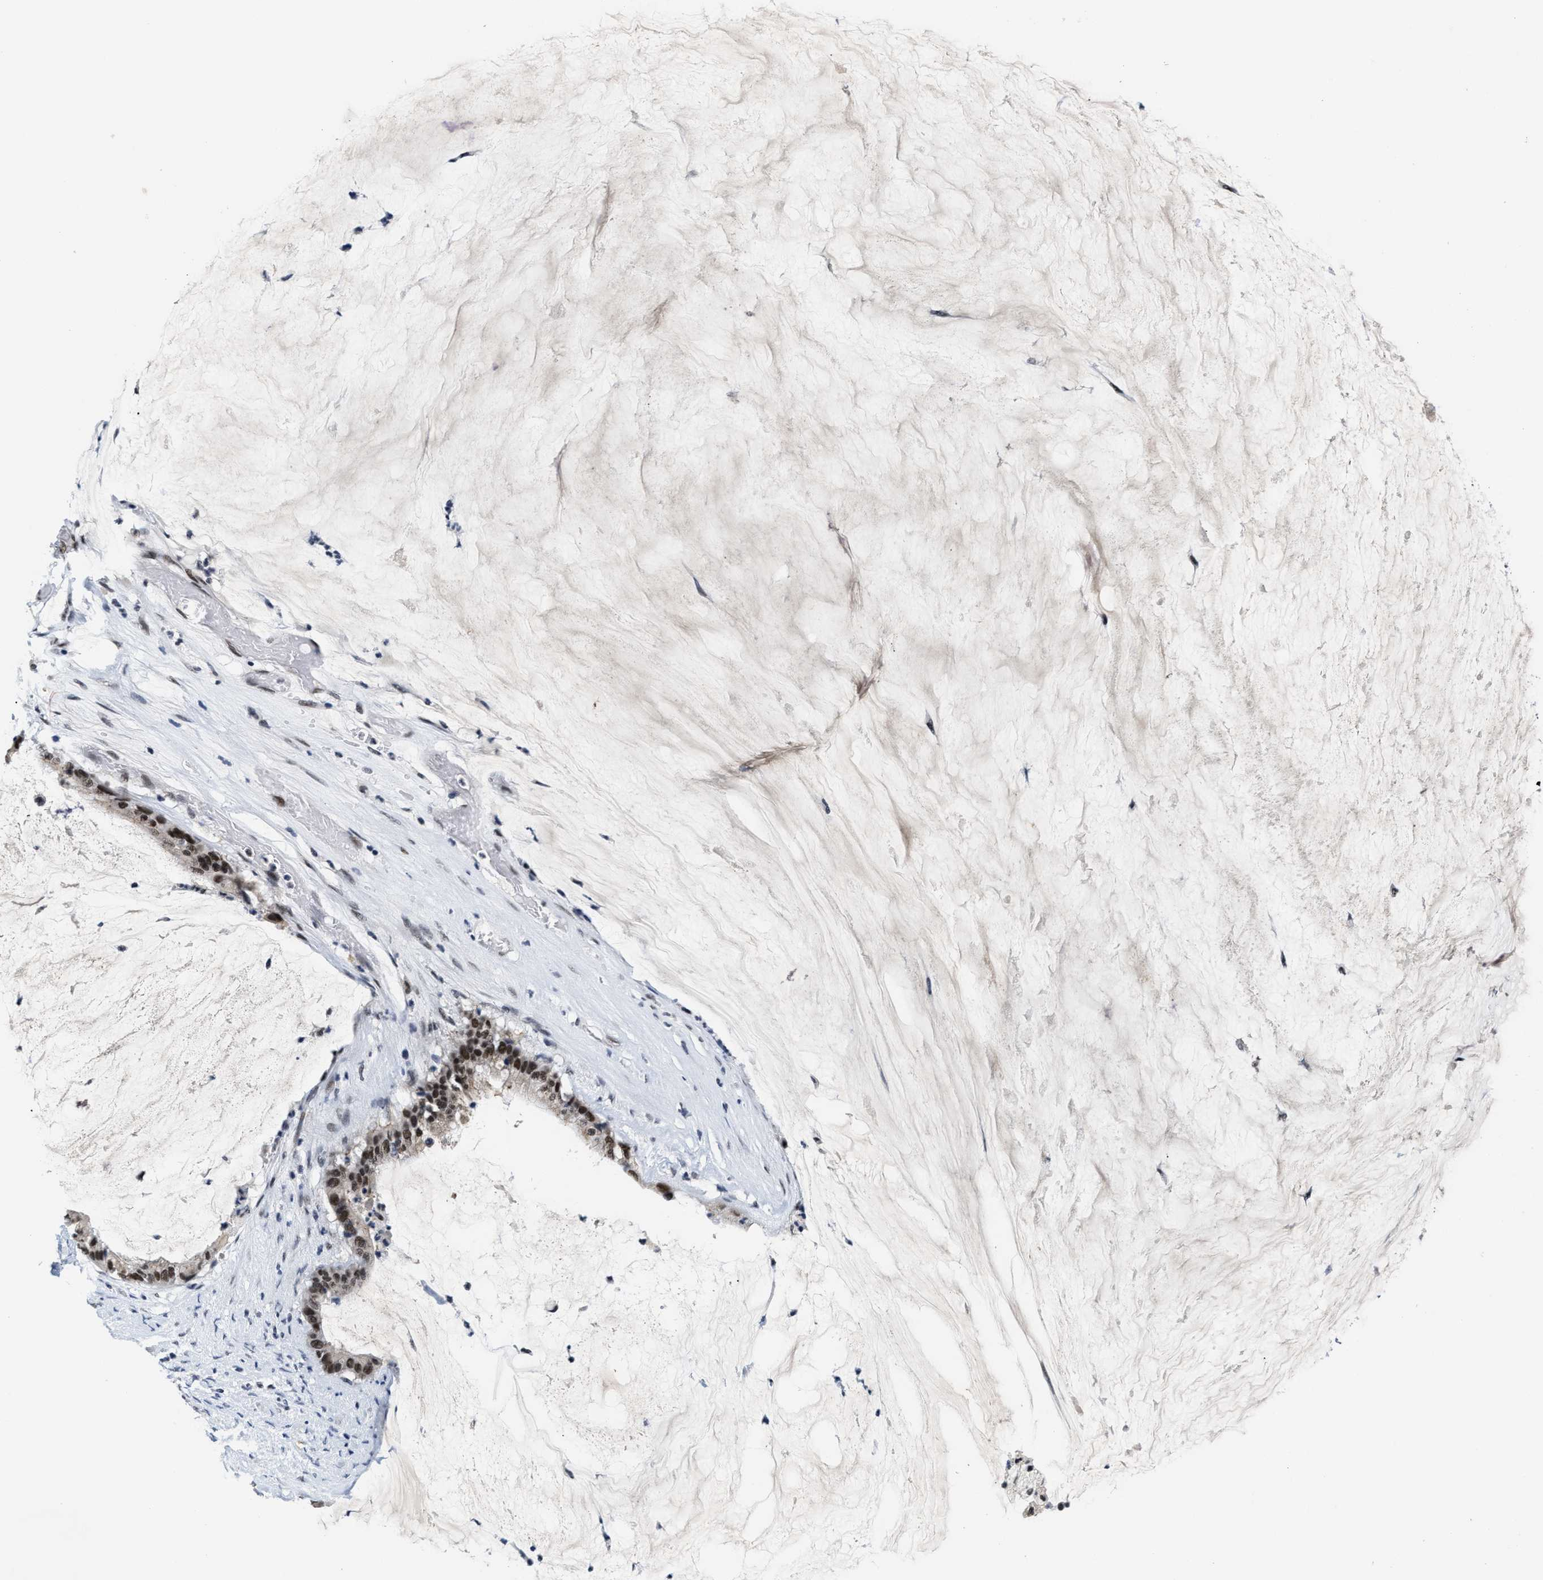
{"staining": {"intensity": "strong", "quantity": ">75%", "location": "nuclear"}, "tissue": "pancreatic cancer", "cell_type": "Tumor cells", "image_type": "cancer", "snomed": [{"axis": "morphology", "description": "Adenocarcinoma, NOS"}, {"axis": "topography", "description": "Pancreas"}], "caption": "Immunohistochemical staining of human pancreatic cancer (adenocarcinoma) reveals high levels of strong nuclear protein staining in approximately >75% of tumor cells.", "gene": "INIP", "patient": {"sex": "male", "age": 41}}